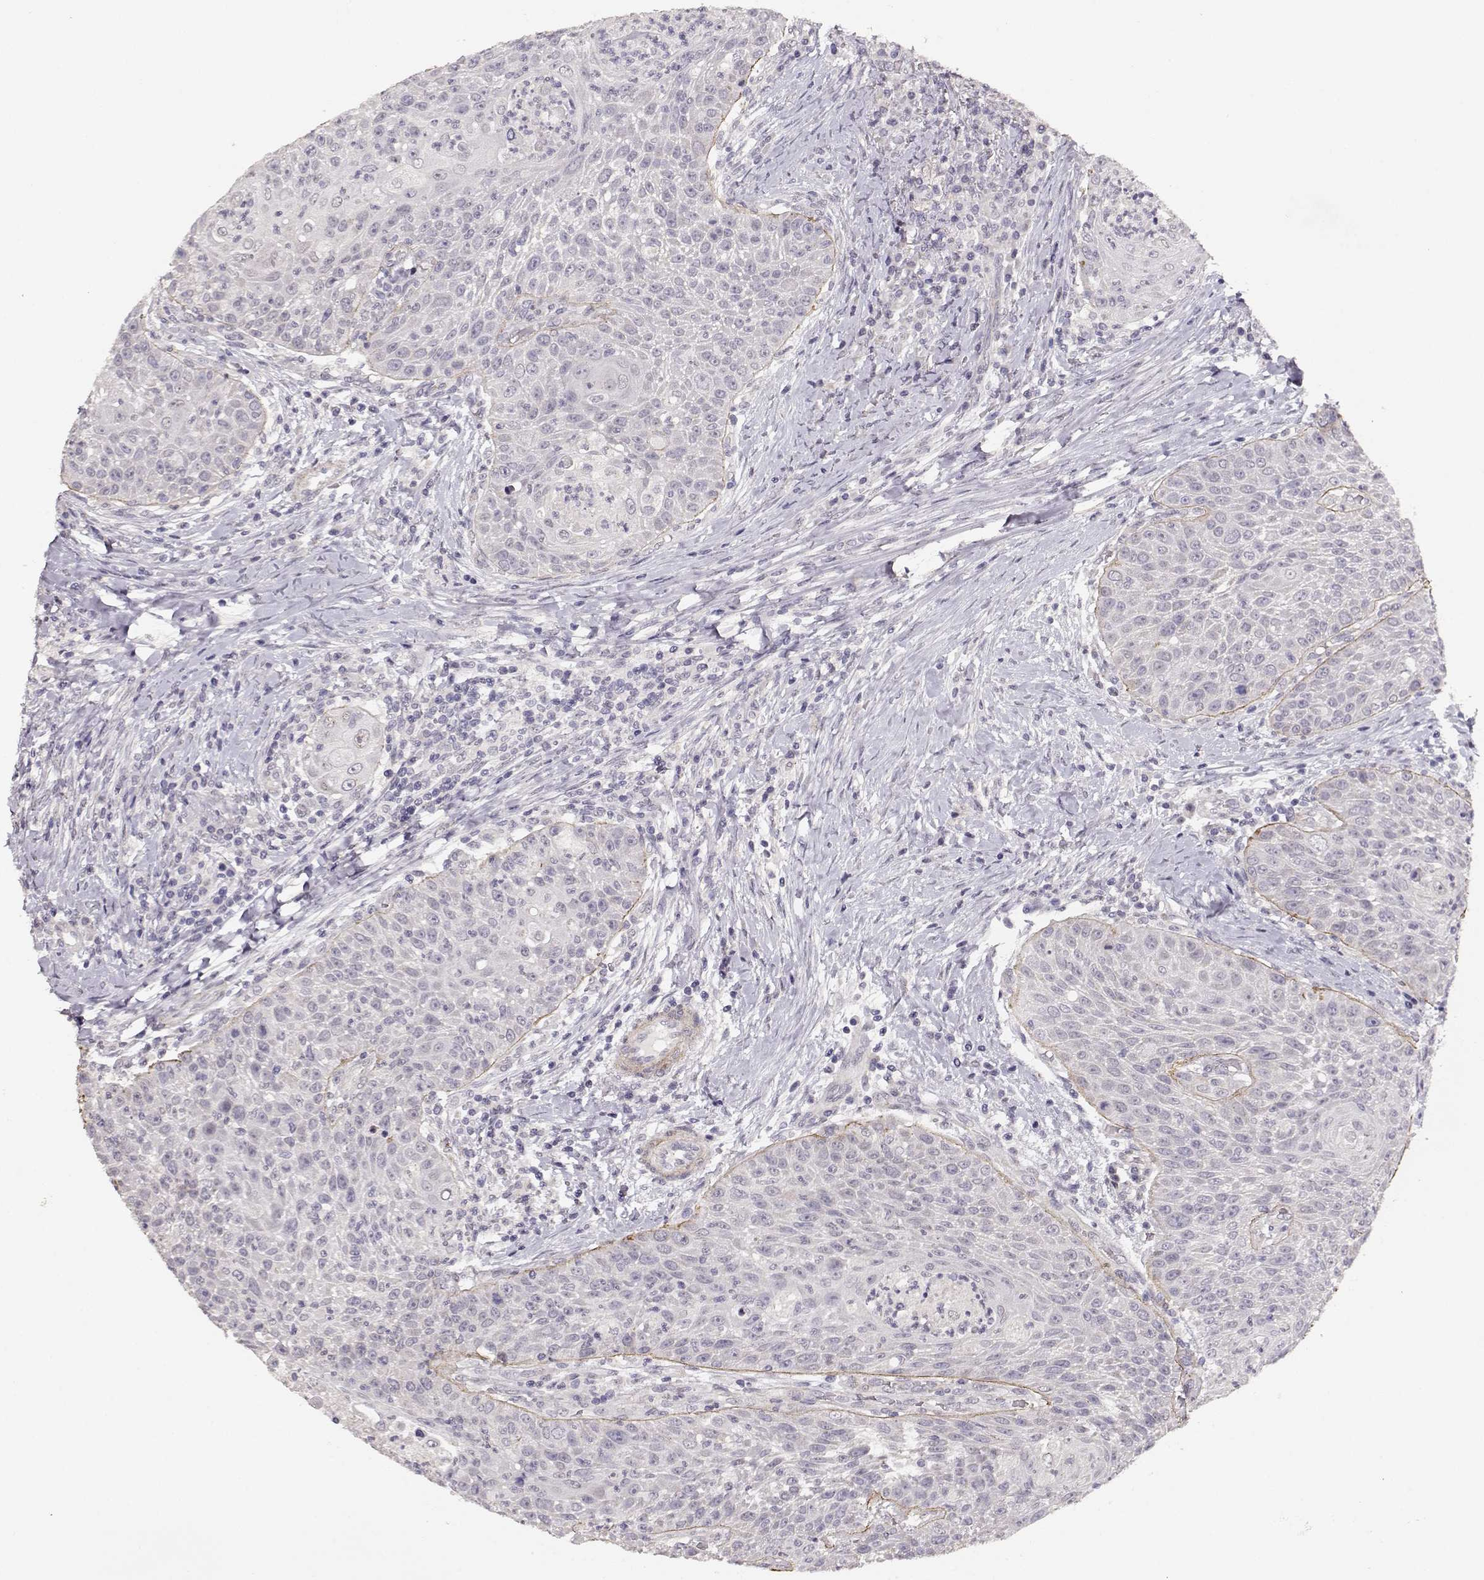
{"staining": {"intensity": "negative", "quantity": "none", "location": "none"}, "tissue": "head and neck cancer", "cell_type": "Tumor cells", "image_type": "cancer", "snomed": [{"axis": "morphology", "description": "Squamous cell carcinoma, NOS"}, {"axis": "topography", "description": "Head-Neck"}], "caption": "Squamous cell carcinoma (head and neck) was stained to show a protein in brown. There is no significant positivity in tumor cells.", "gene": "LAMA5", "patient": {"sex": "male", "age": 69}}